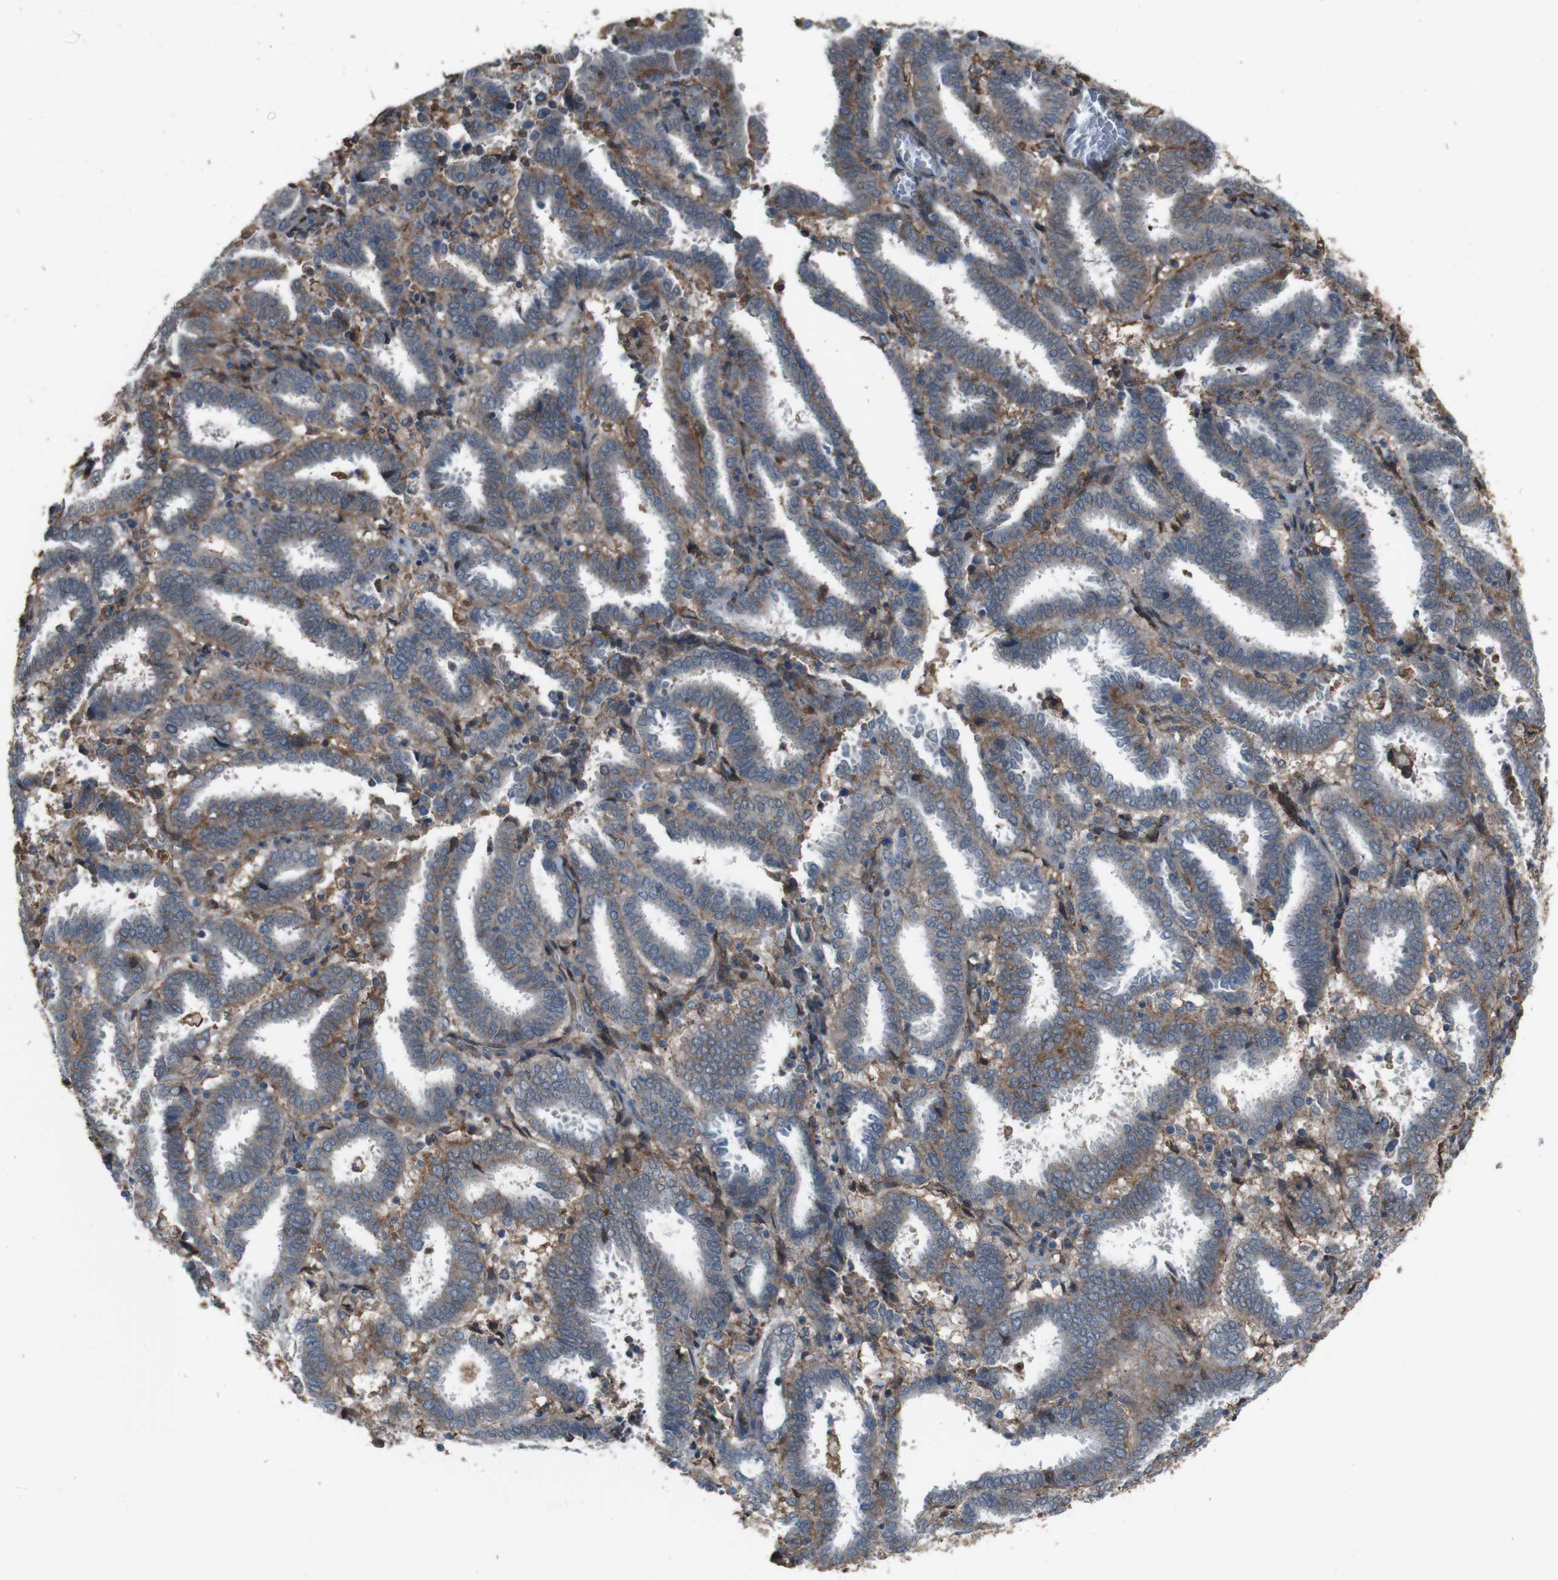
{"staining": {"intensity": "moderate", "quantity": "<25%", "location": "cytoplasmic/membranous"}, "tissue": "endometrial cancer", "cell_type": "Tumor cells", "image_type": "cancer", "snomed": [{"axis": "morphology", "description": "Adenocarcinoma, NOS"}, {"axis": "topography", "description": "Uterus"}], "caption": "This photomicrograph displays immunohistochemistry (IHC) staining of endometrial cancer (adenocarcinoma), with low moderate cytoplasmic/membranous staining in approximately <25% of tumor cells.", "gene": "ATP2B1", "patient": {"sex": "female", "age": 83}}